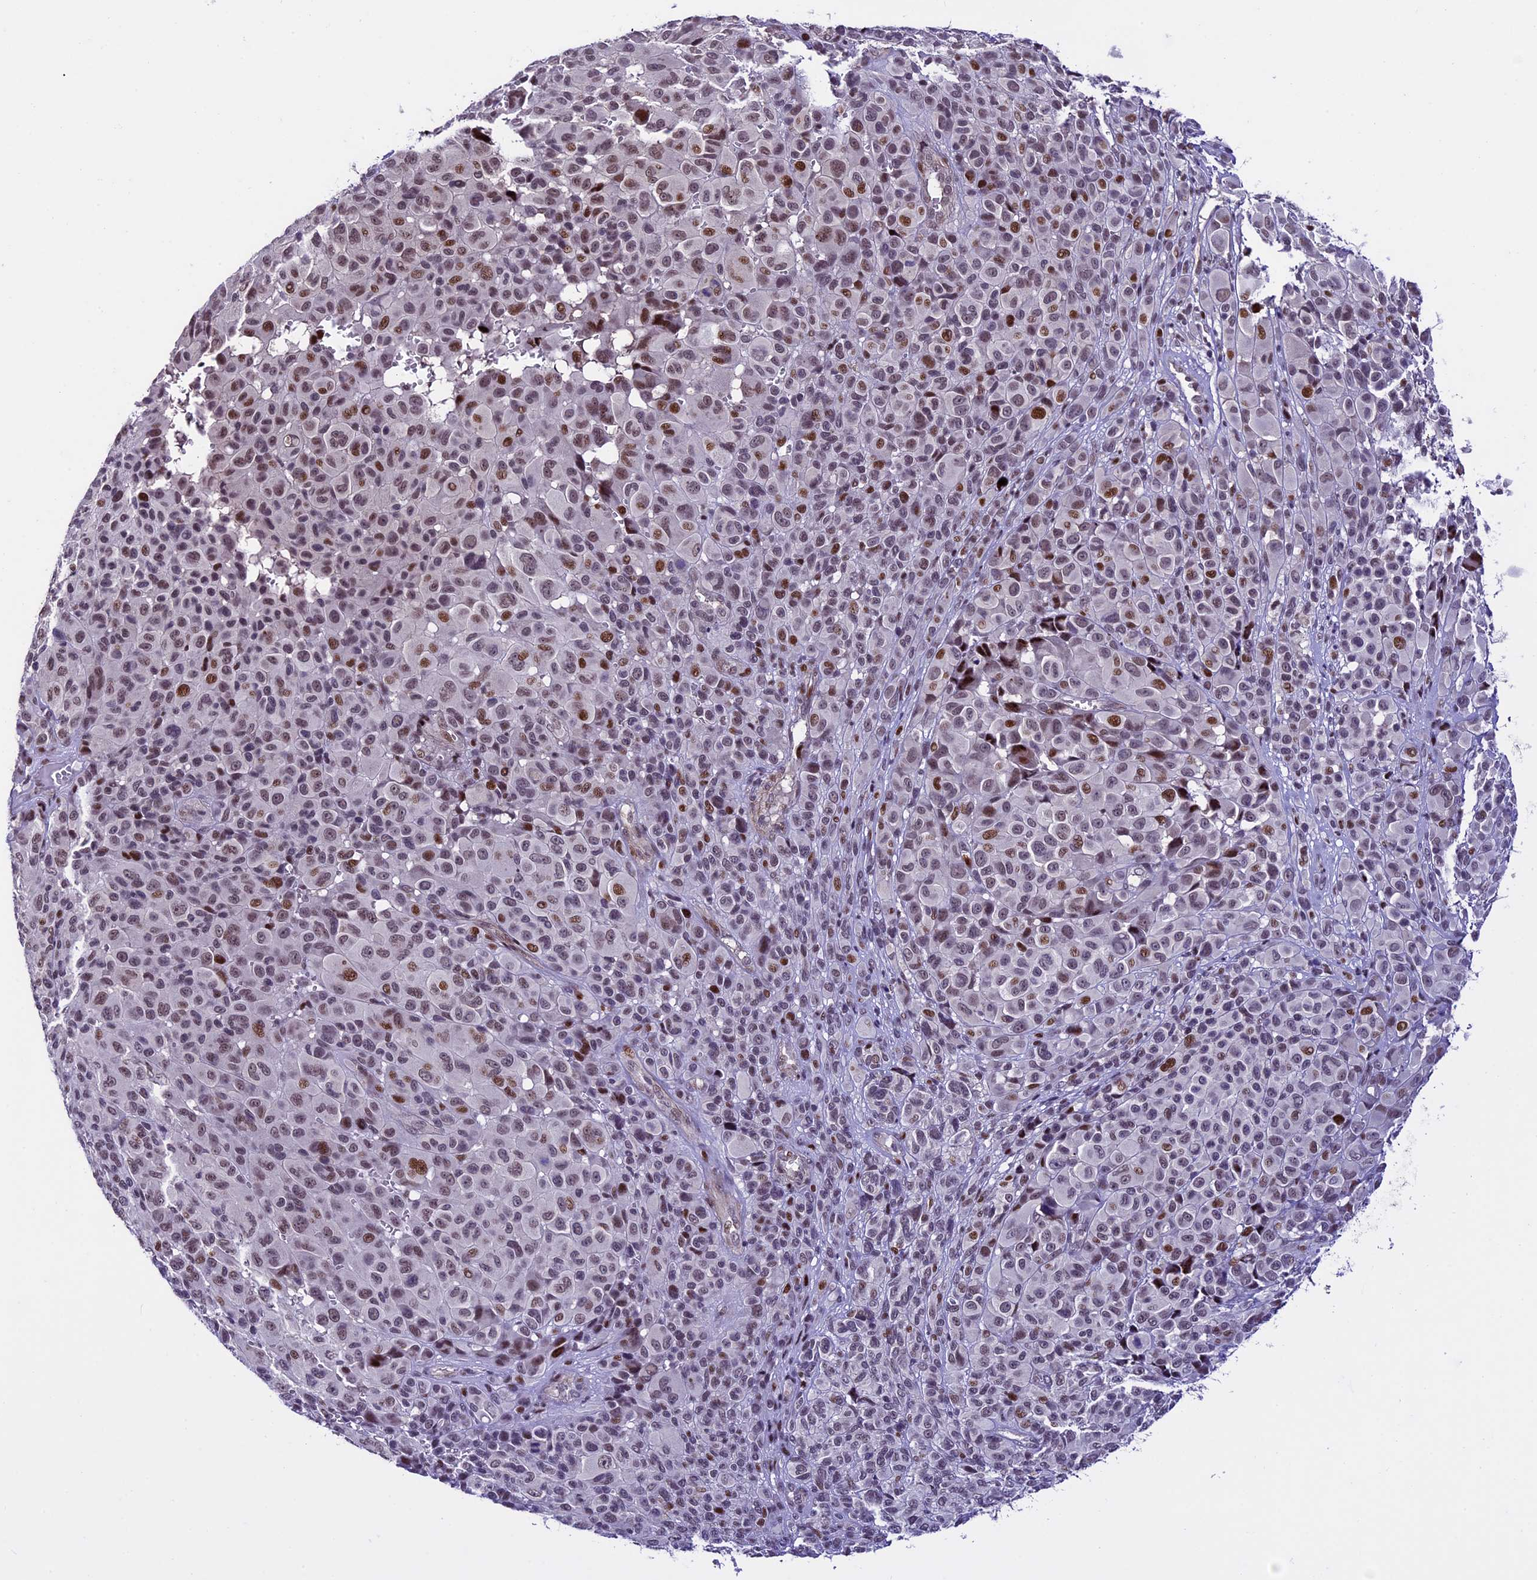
{"staining": {"intensity": "moderate", "quantity": "25%-75%", "location": "nuclear"}, "tissue": "melanoma", "cell_type": "Tumor cells", "image_type": "cancer", "snomed": [{"axis": "morphology", "description": "Malignant melanoma, NOS"}, {"axis": "topography", "description": "Skin of trunk"}], "caption": "The image shows a brown stain indicating the presence of a protein in the nuclear of tumor cells in malignant melanoma.", "gene": "TCP11L2", "patient": {"sex": "male", "age": 71}}